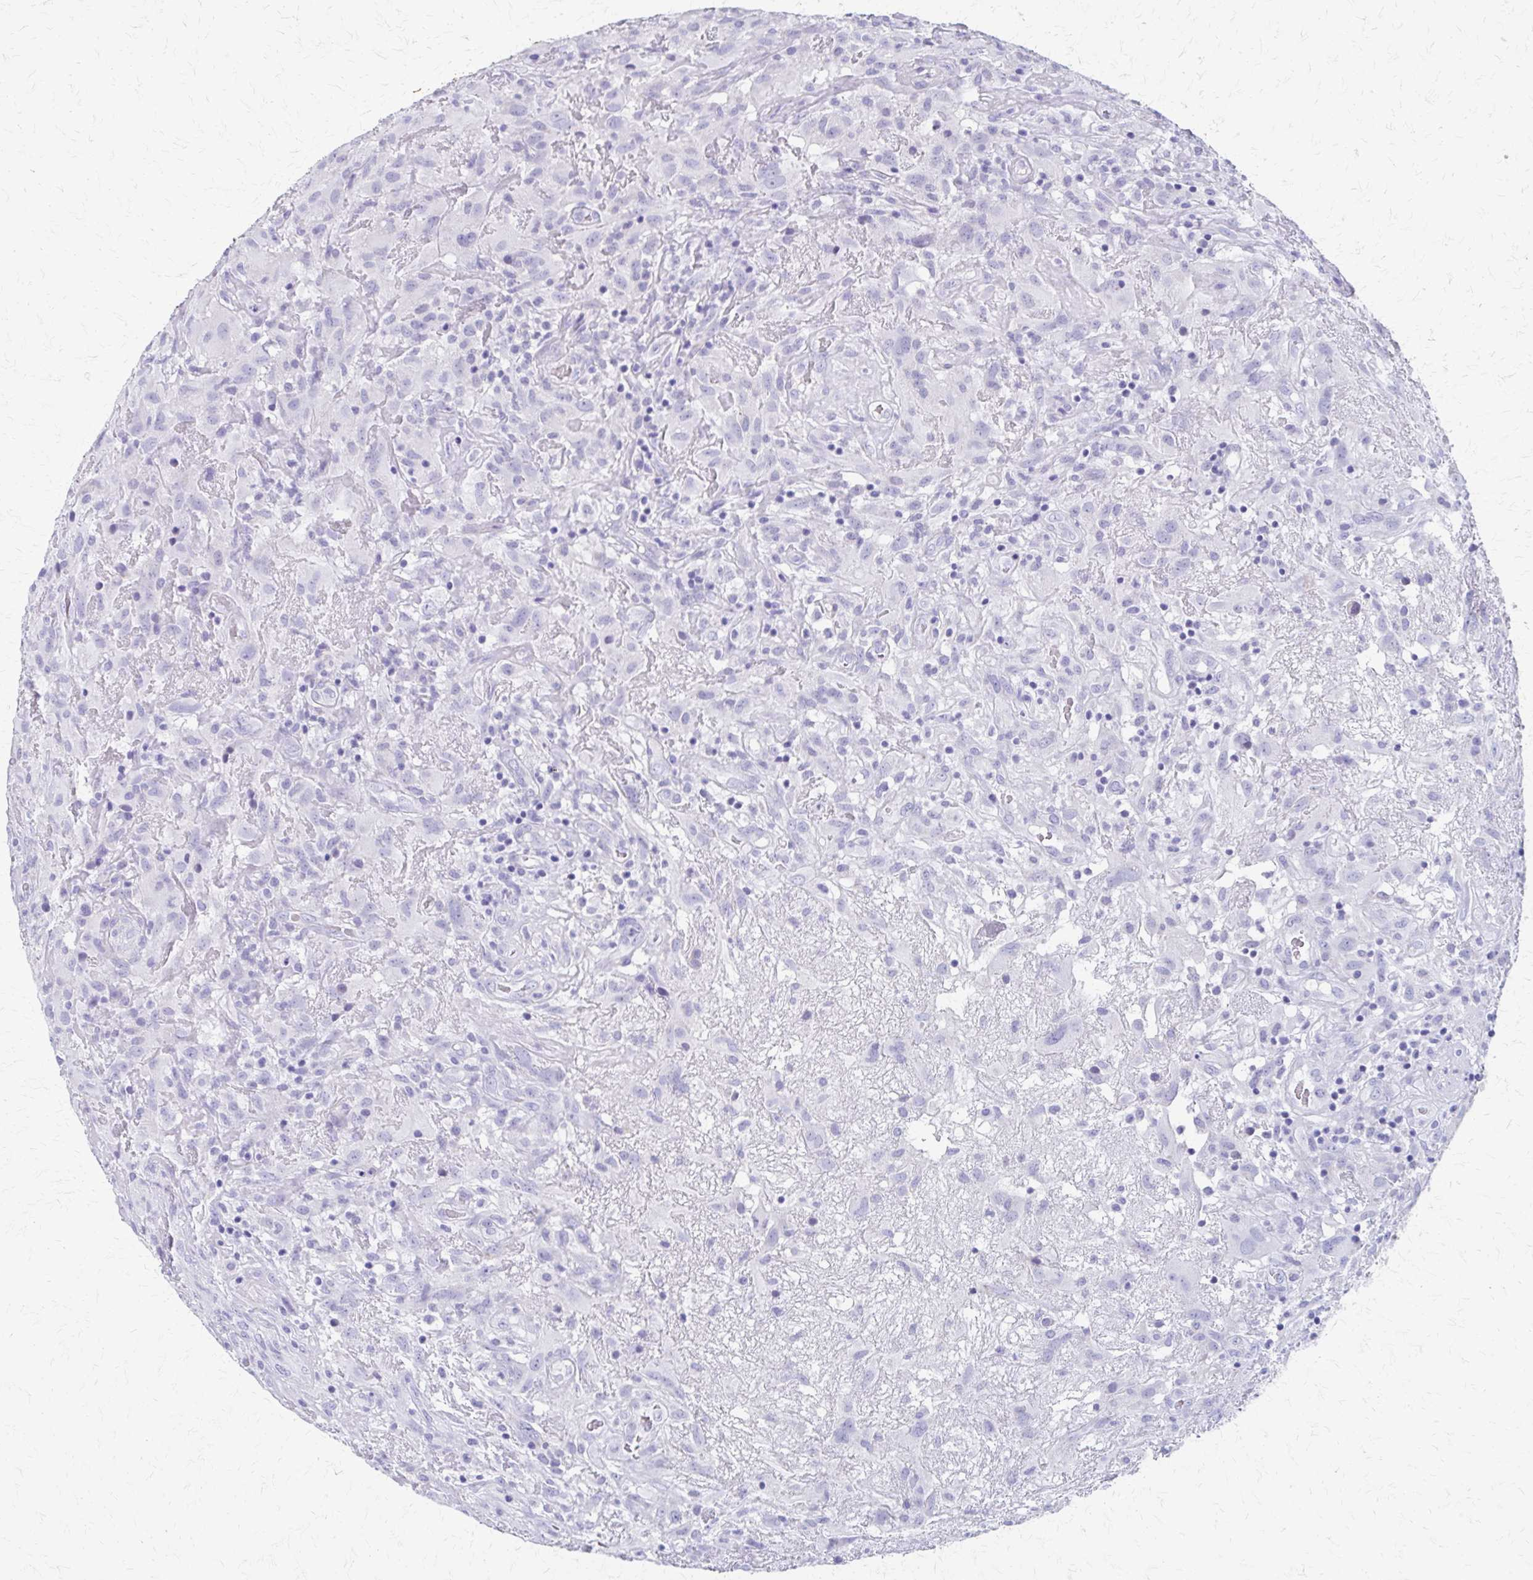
{"staining": {"intensity": "negative", "quantity": "none", "location": "none"}, "tissue": "glioma", "cell_type": "Tumor cells", "image_type": "cancer", "snomed": [{"axis": "morphology", "description": "Glioma, malignant, High grade"}, {"axis": "topography", "description": "Brain"}], "caption": "This is an immunohistochemistry (IHC) image of malignant glioma (high-grade). There is no staining in tumor cells.", "gene": "ZSCAN5B", "patient": {"sex": "male", "age": 46}}